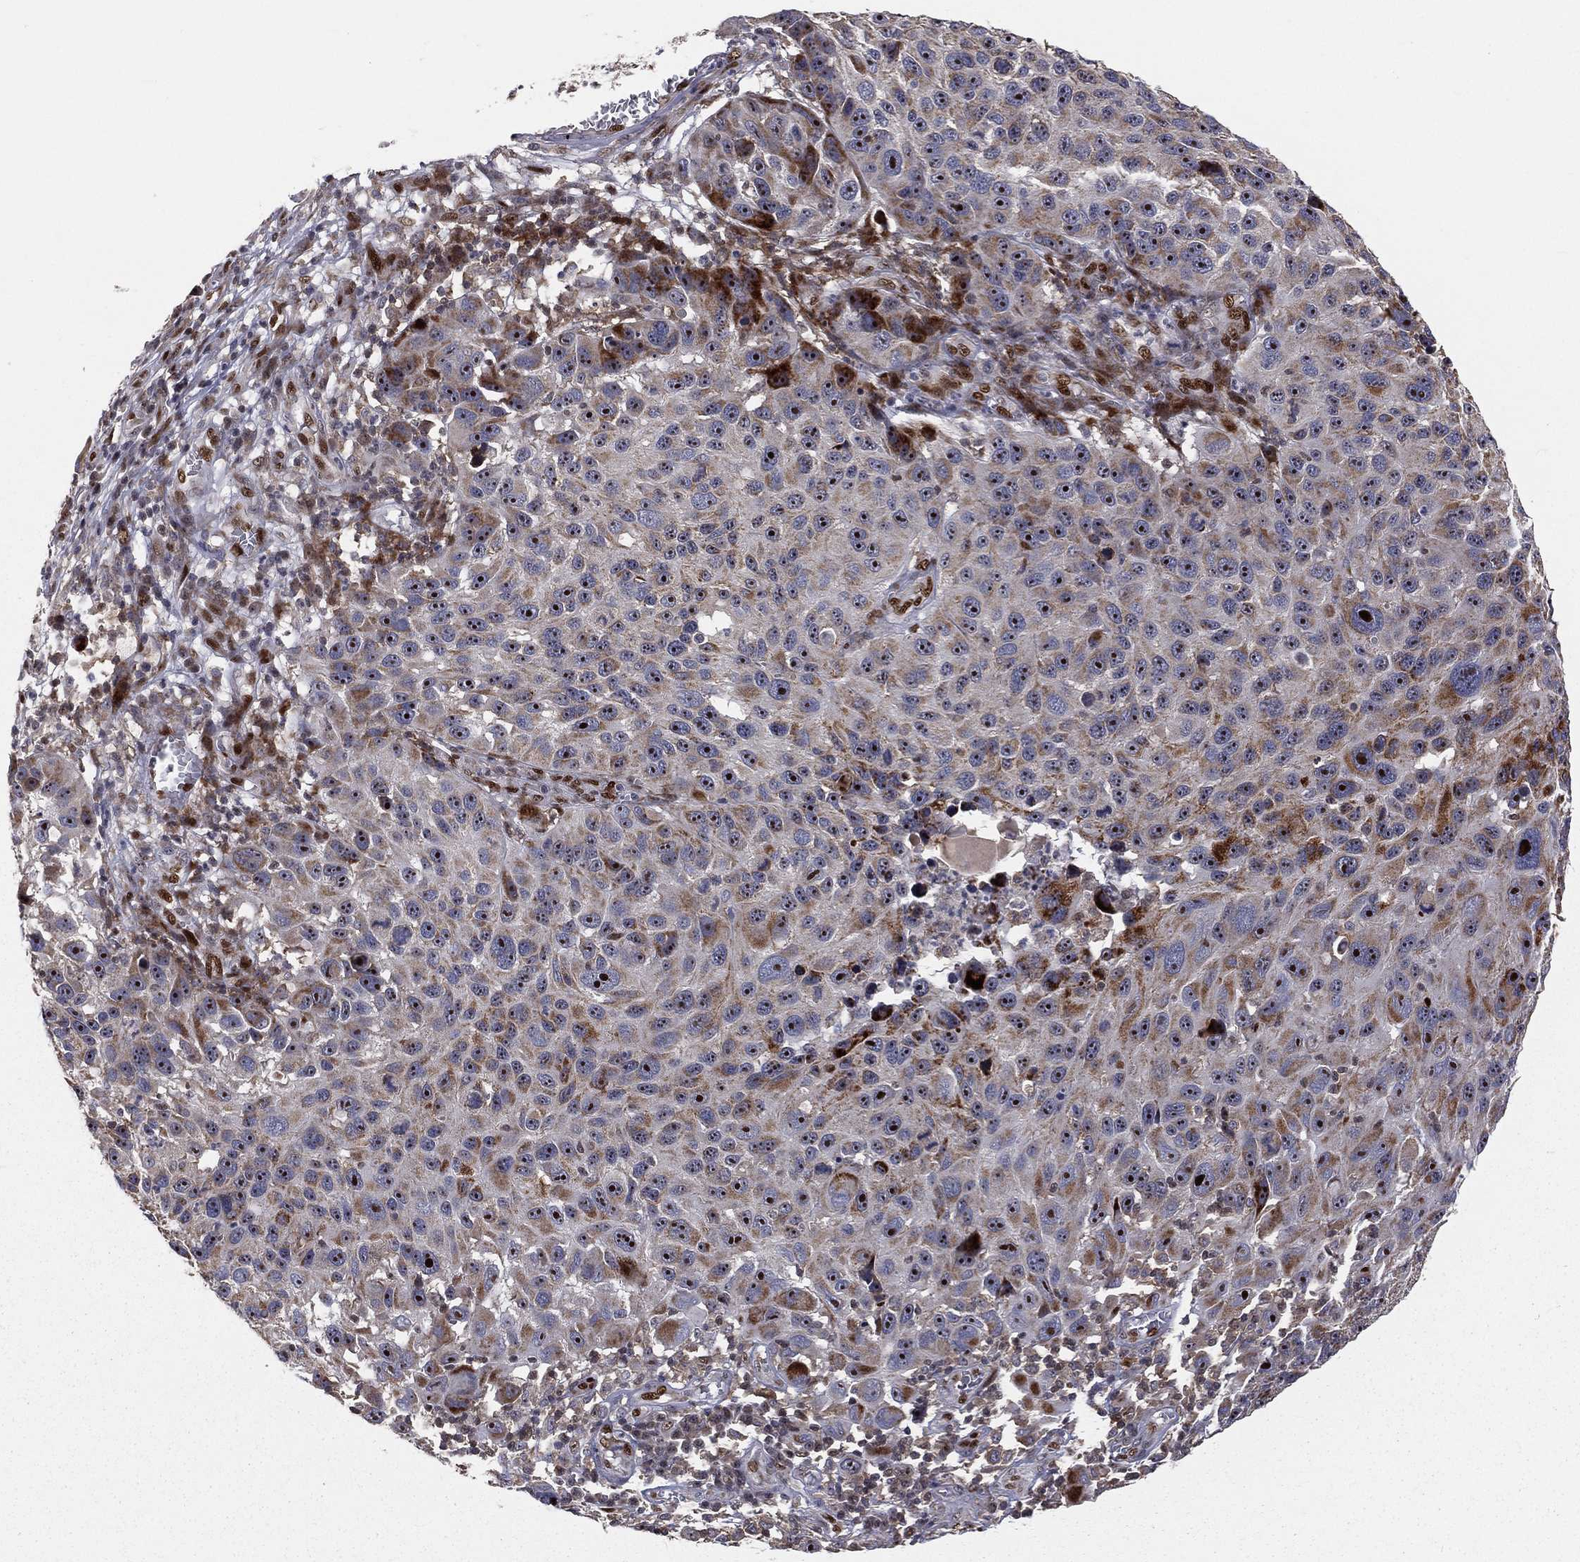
{"staining": {"intensity": "strong", "quantity": "<25%", "location": "cytoplasmic/membranous,nuclear"}, "tissue": "melanoma", "cell_type": "Tumor cells", "image_type": "cancer", "snomed": [{"axis": "morphology", "description": "Malignant melanoma, NOS"}, {"axis": "topography", "description": "Skin"}], "caption": "About <25% of tumor cells in human malignant melanoma display strong cytoplasmic/membranous and nuclear protein expression as visualized by brown immunohistochemical staining.", "gene": "ZEB1", "patient": {"sex": "male", "age": 53}}